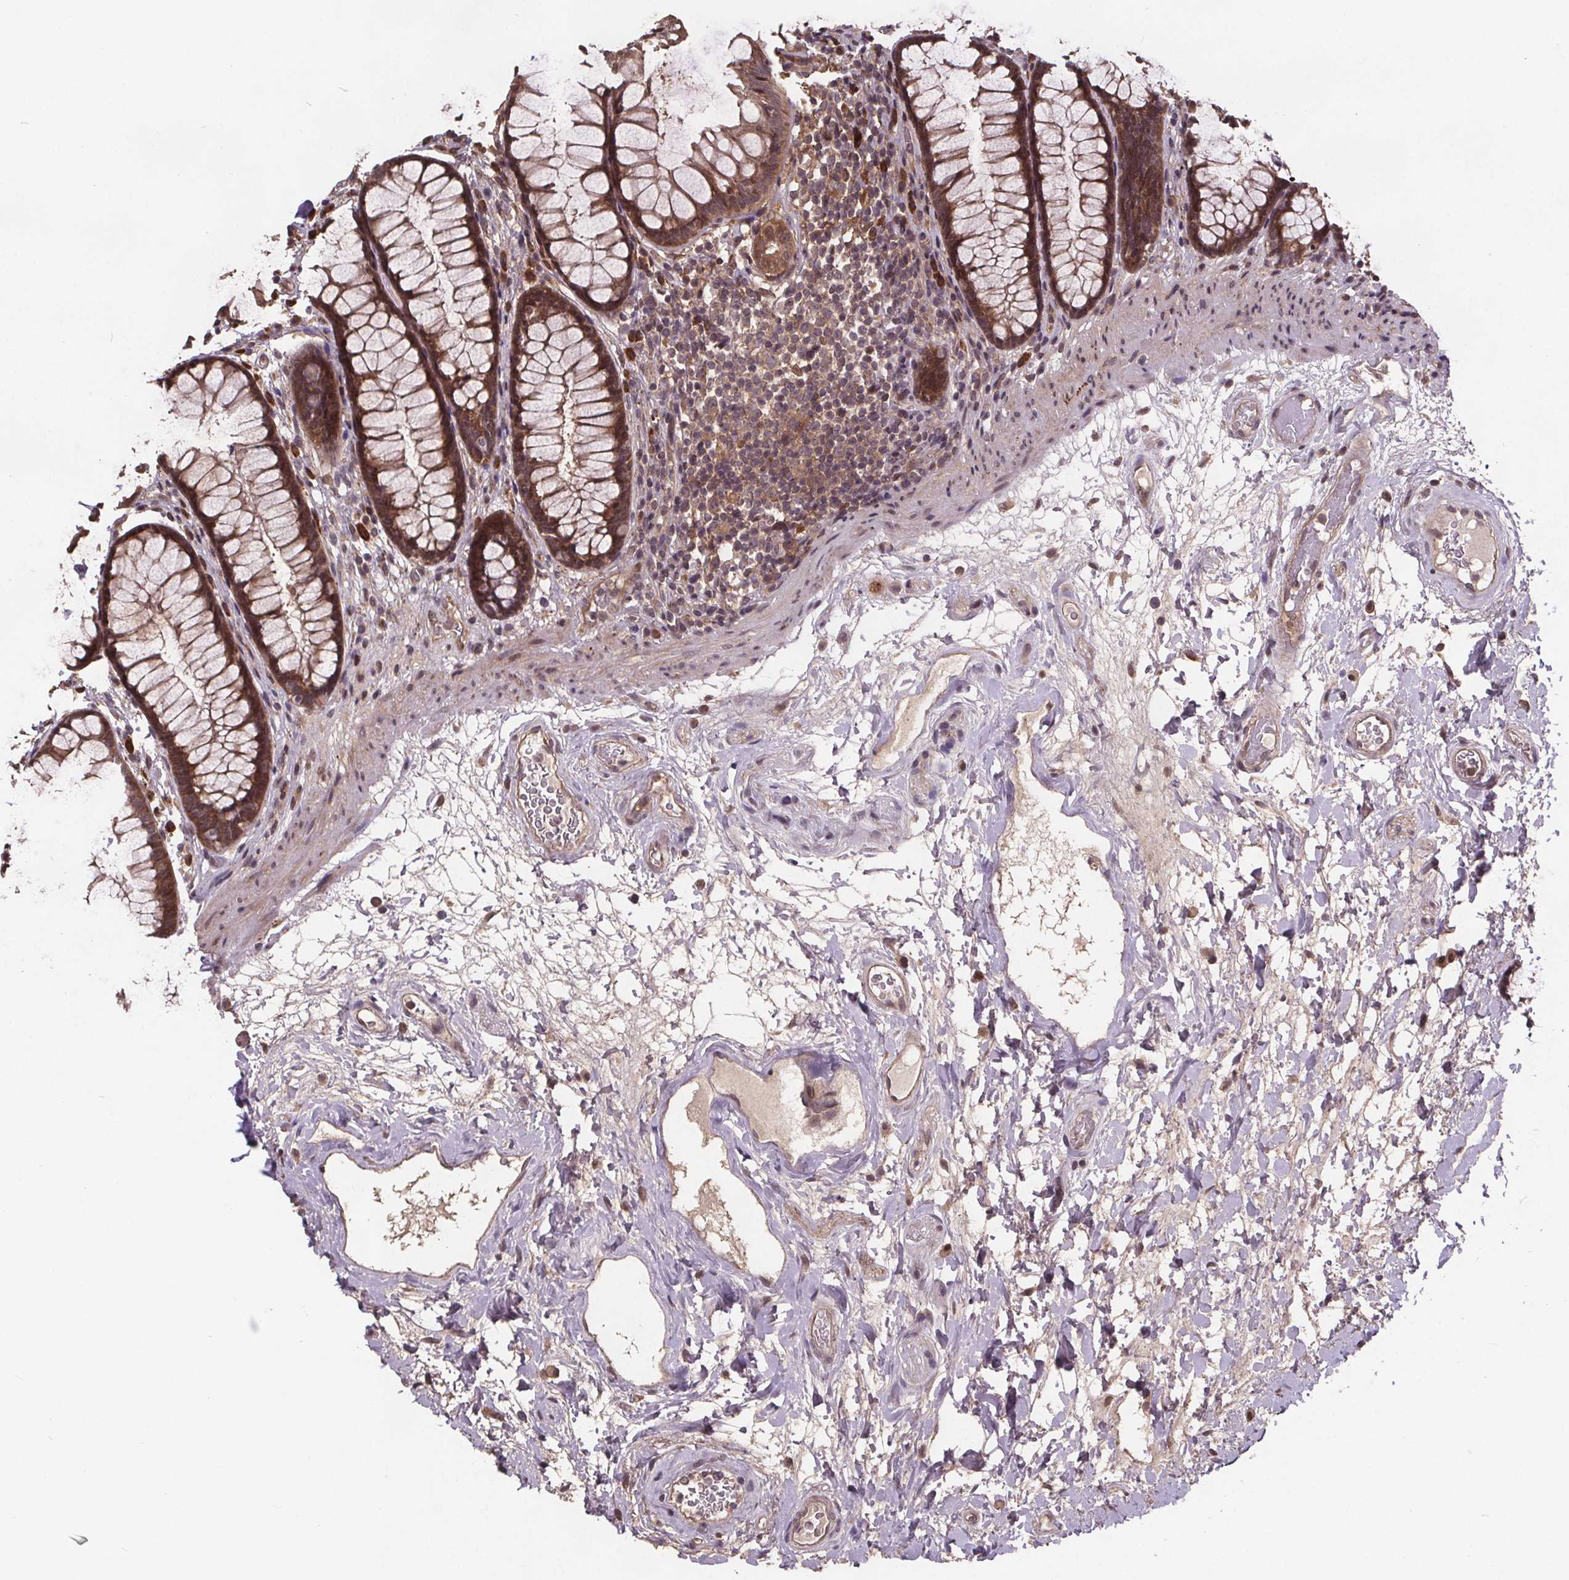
{"staining": {"intensity": "strong", "quantity": ">75%", "location": "cytoplasmic/membranous"}, "tissue": "rectum", "cell_type": "Glandular cells", "image_type": "normal", "snomed": [{"axis": "morphology", "description": "Normal tissue, NOS"}, {"axis": "topography", "description": "Rectum"}], "caption": "A high-resolution histopathology image shows immunohistochemistry (IHC) staining of benign rectum, which demonstrates strong cytoplasmic/membranous expression in approximately >75% of glandular cells. (Stains: DAB in brown, nuclei in blue, Microscopy: brightfield microscopy at high magnification).", "gene": "USP9X", "patient": {"sex": "male", "age": 72}}